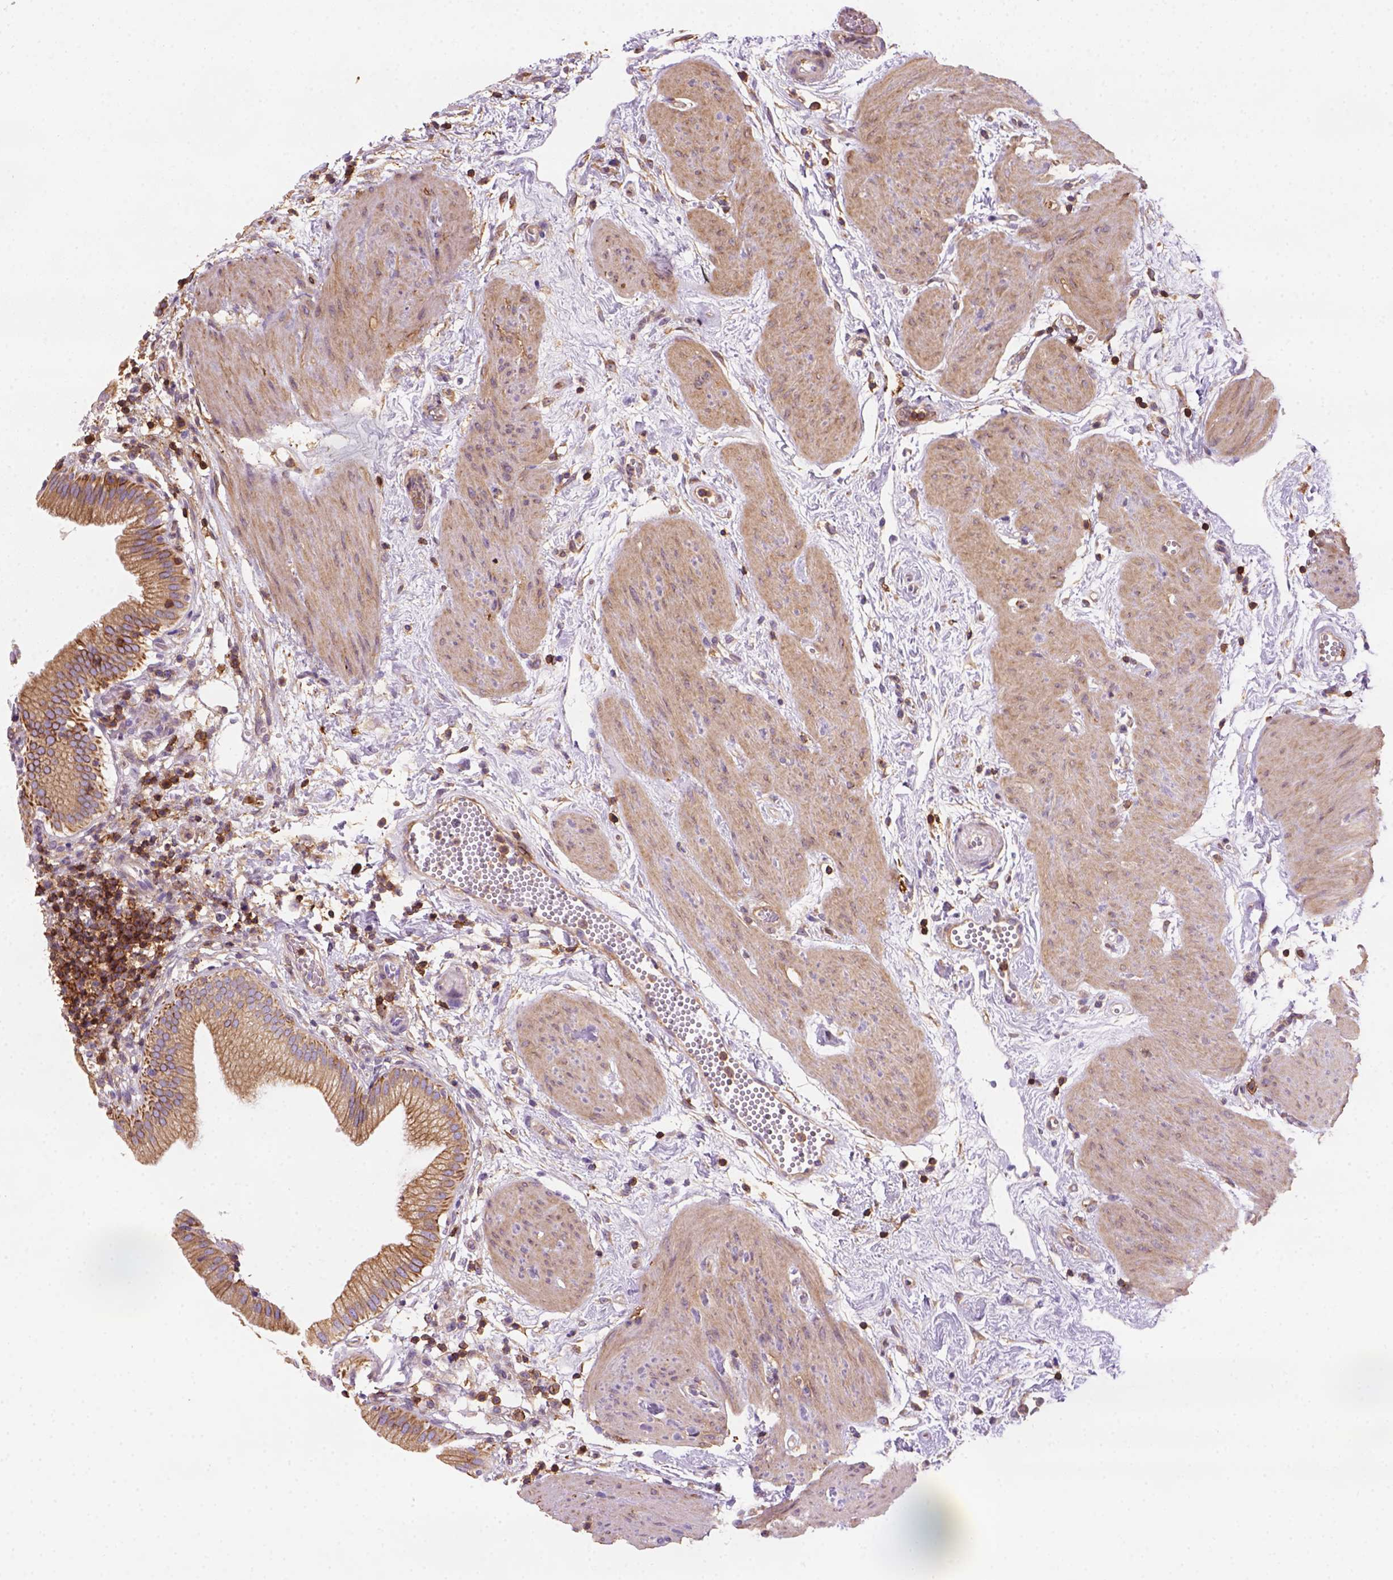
{"staining": {"intensity": "moderate", "quantity": ">75%", "location": "cytoplasmic/membranous"}, "tissue": "gallbladder", "cell_type": "Glandular cells", "image_type": "normal", "snomed": [{"axis": "morphology", "description": "Normal tissue, NOS"}, {"axis": "topography", "description": "Gallbladder"}], "caption": "IHC image of unremarkable human gallbladder stained for a protein (brown), which shows medium levels of moderate cytoplasmic/membranous staining in approximately >75% of glandular cells.", "gene": "GPRC5D", "patient": {"sex": "female", "age": 65}}